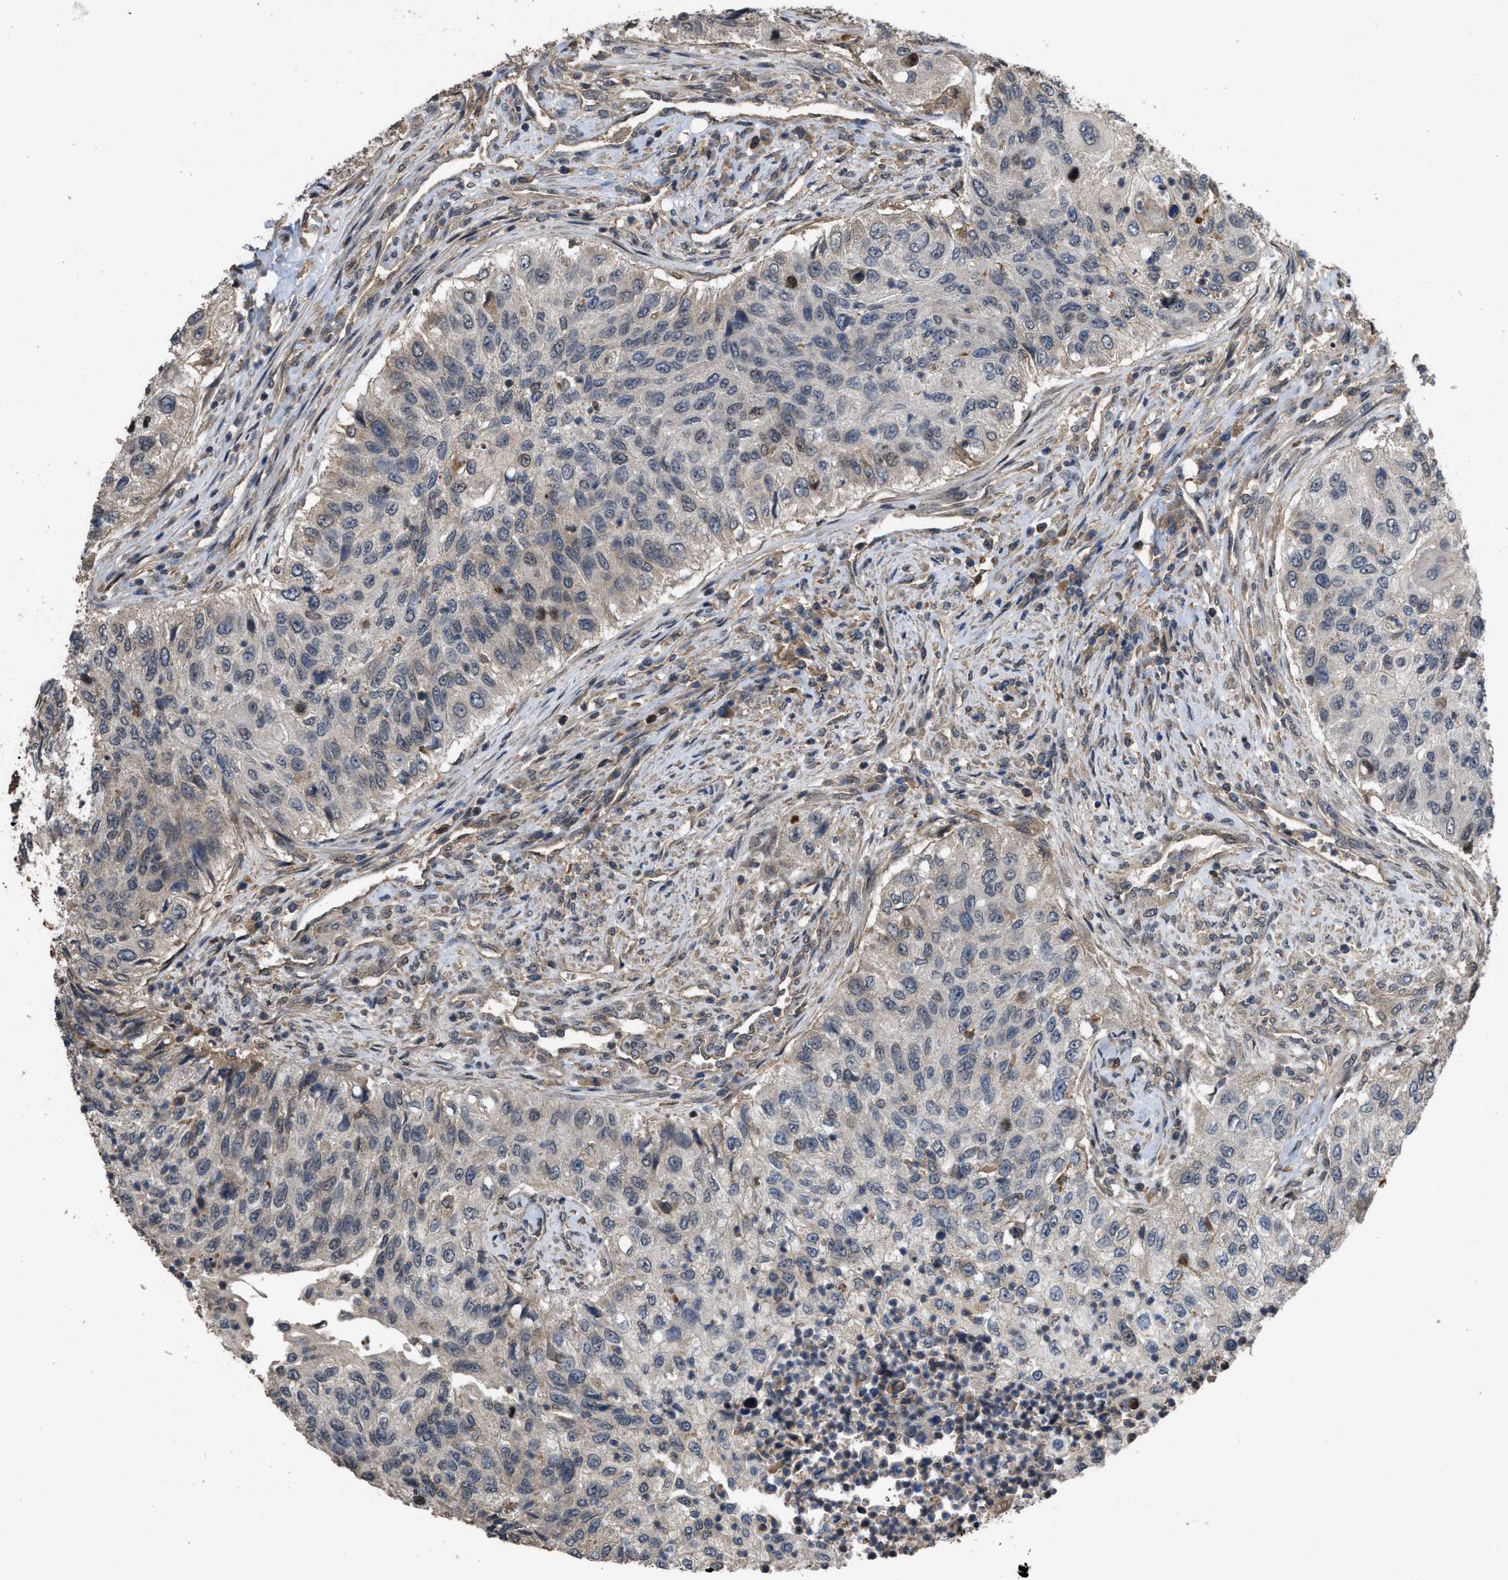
{"staining": {"intensity": "negative", "quantity": "none", "location": "none"}, "tissue": "urothelial cancer", "cell_type": "Tumor cells", "image_type": "cancer", "snomed": [{"axis": "morphology", "description": "Urothelial carcinoma, High grade"}, {"axis": "topography", "description": "Urinary bladder"}], "caption": "Immunohistochemical staining of urothelial cancer reveals no significant staining in tumor cells.", "gene": "UTRN", "patient": {"sex": "female", "age": 60}}